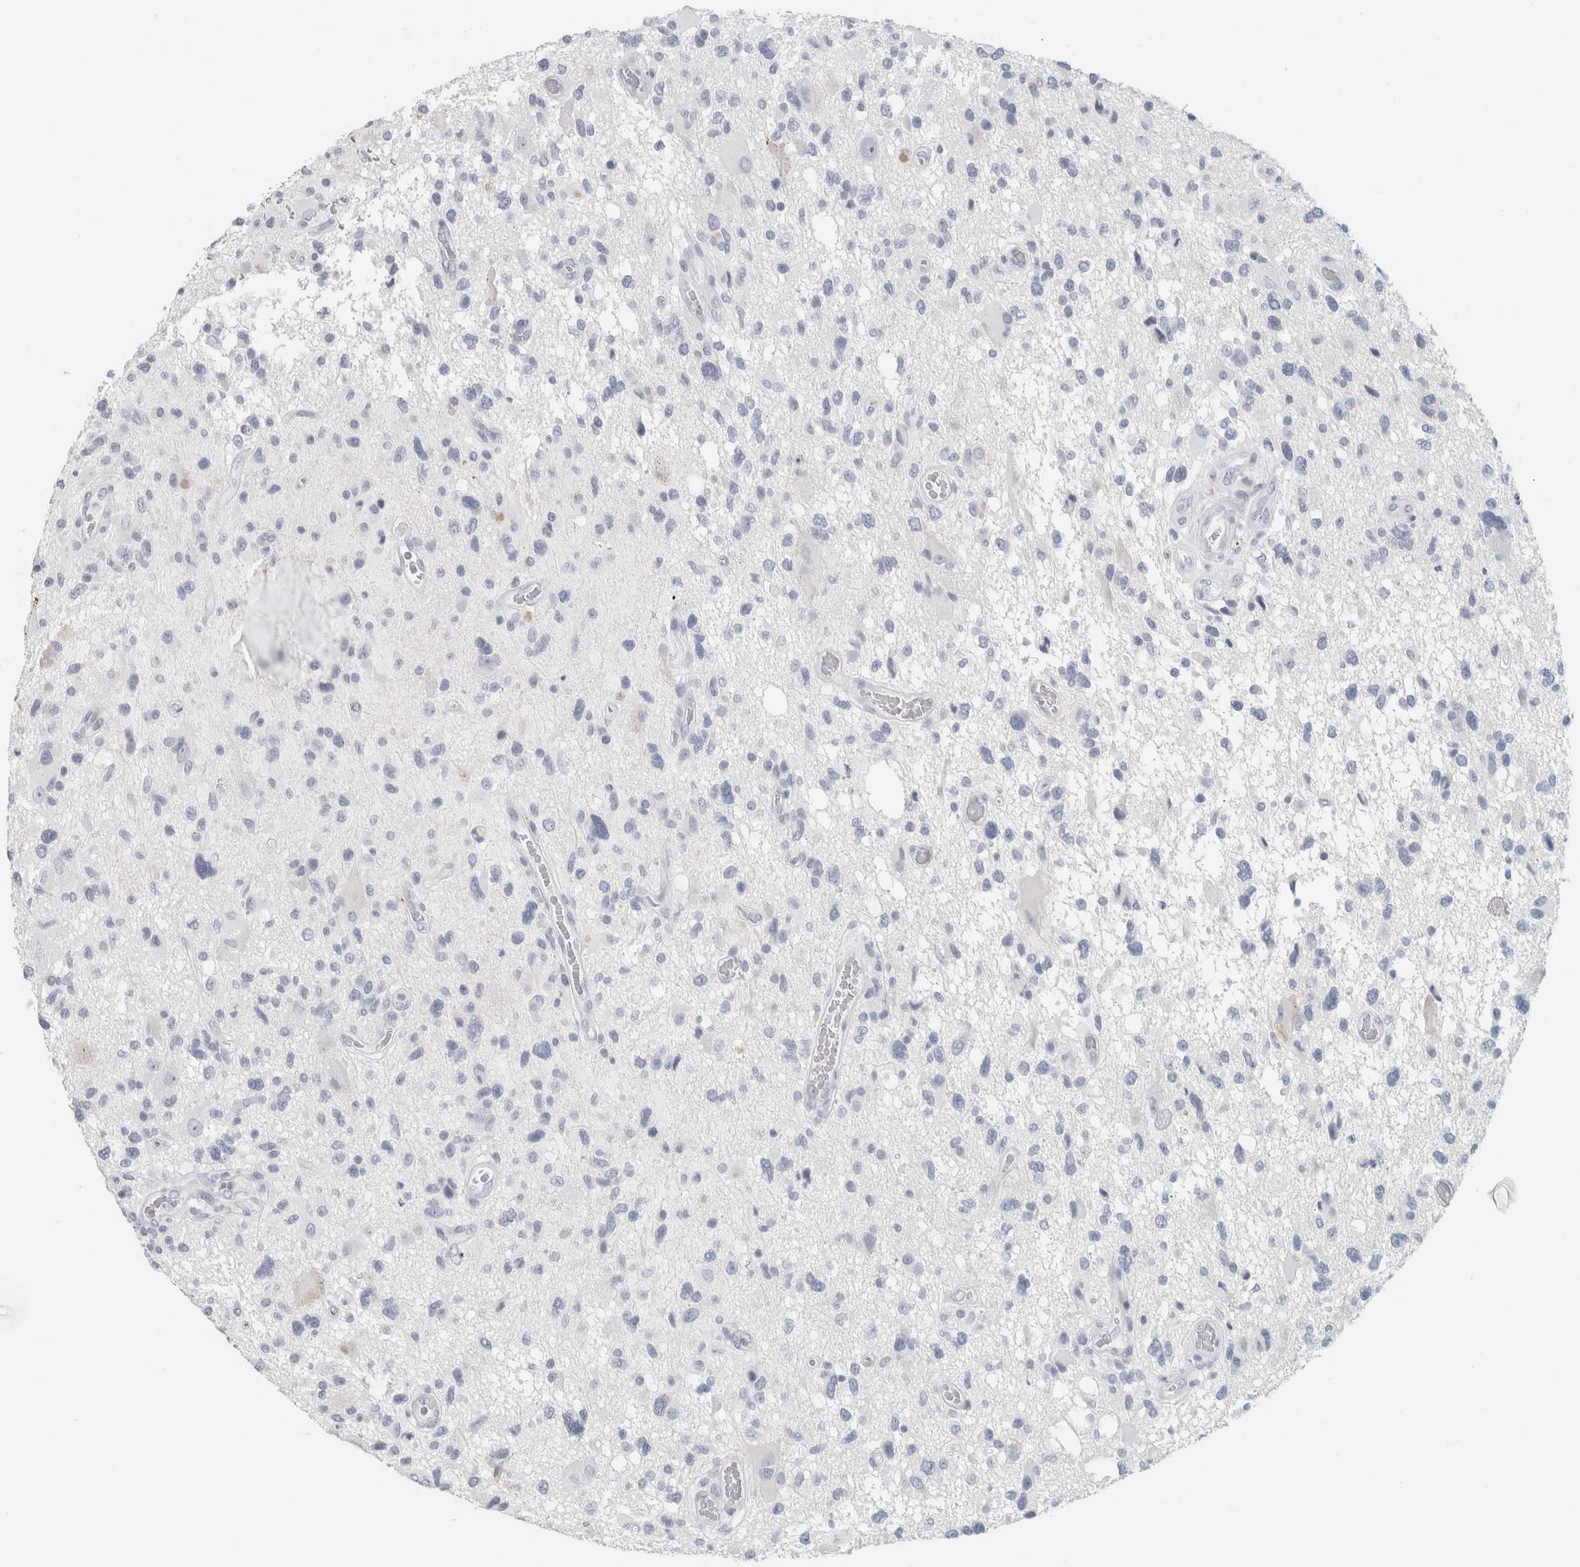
{"staining": {"intensity": "negative", "quantity": "none", "location": "none"}, "tissue": "glioma", "cell_type": "Tumor cells", "image_type": "cancer", "snomed": [{"axis": "morphology", "description": "Glioma, malignant, High grade"}, {"axis": "topography", "description": "Brain"}], "caption": "Immunohistochemical staining of human glioma demonstrates no significant staining in tumor cells.", "gene": "SLC28A3", "patient": {"sex": "male", "age": 33}}